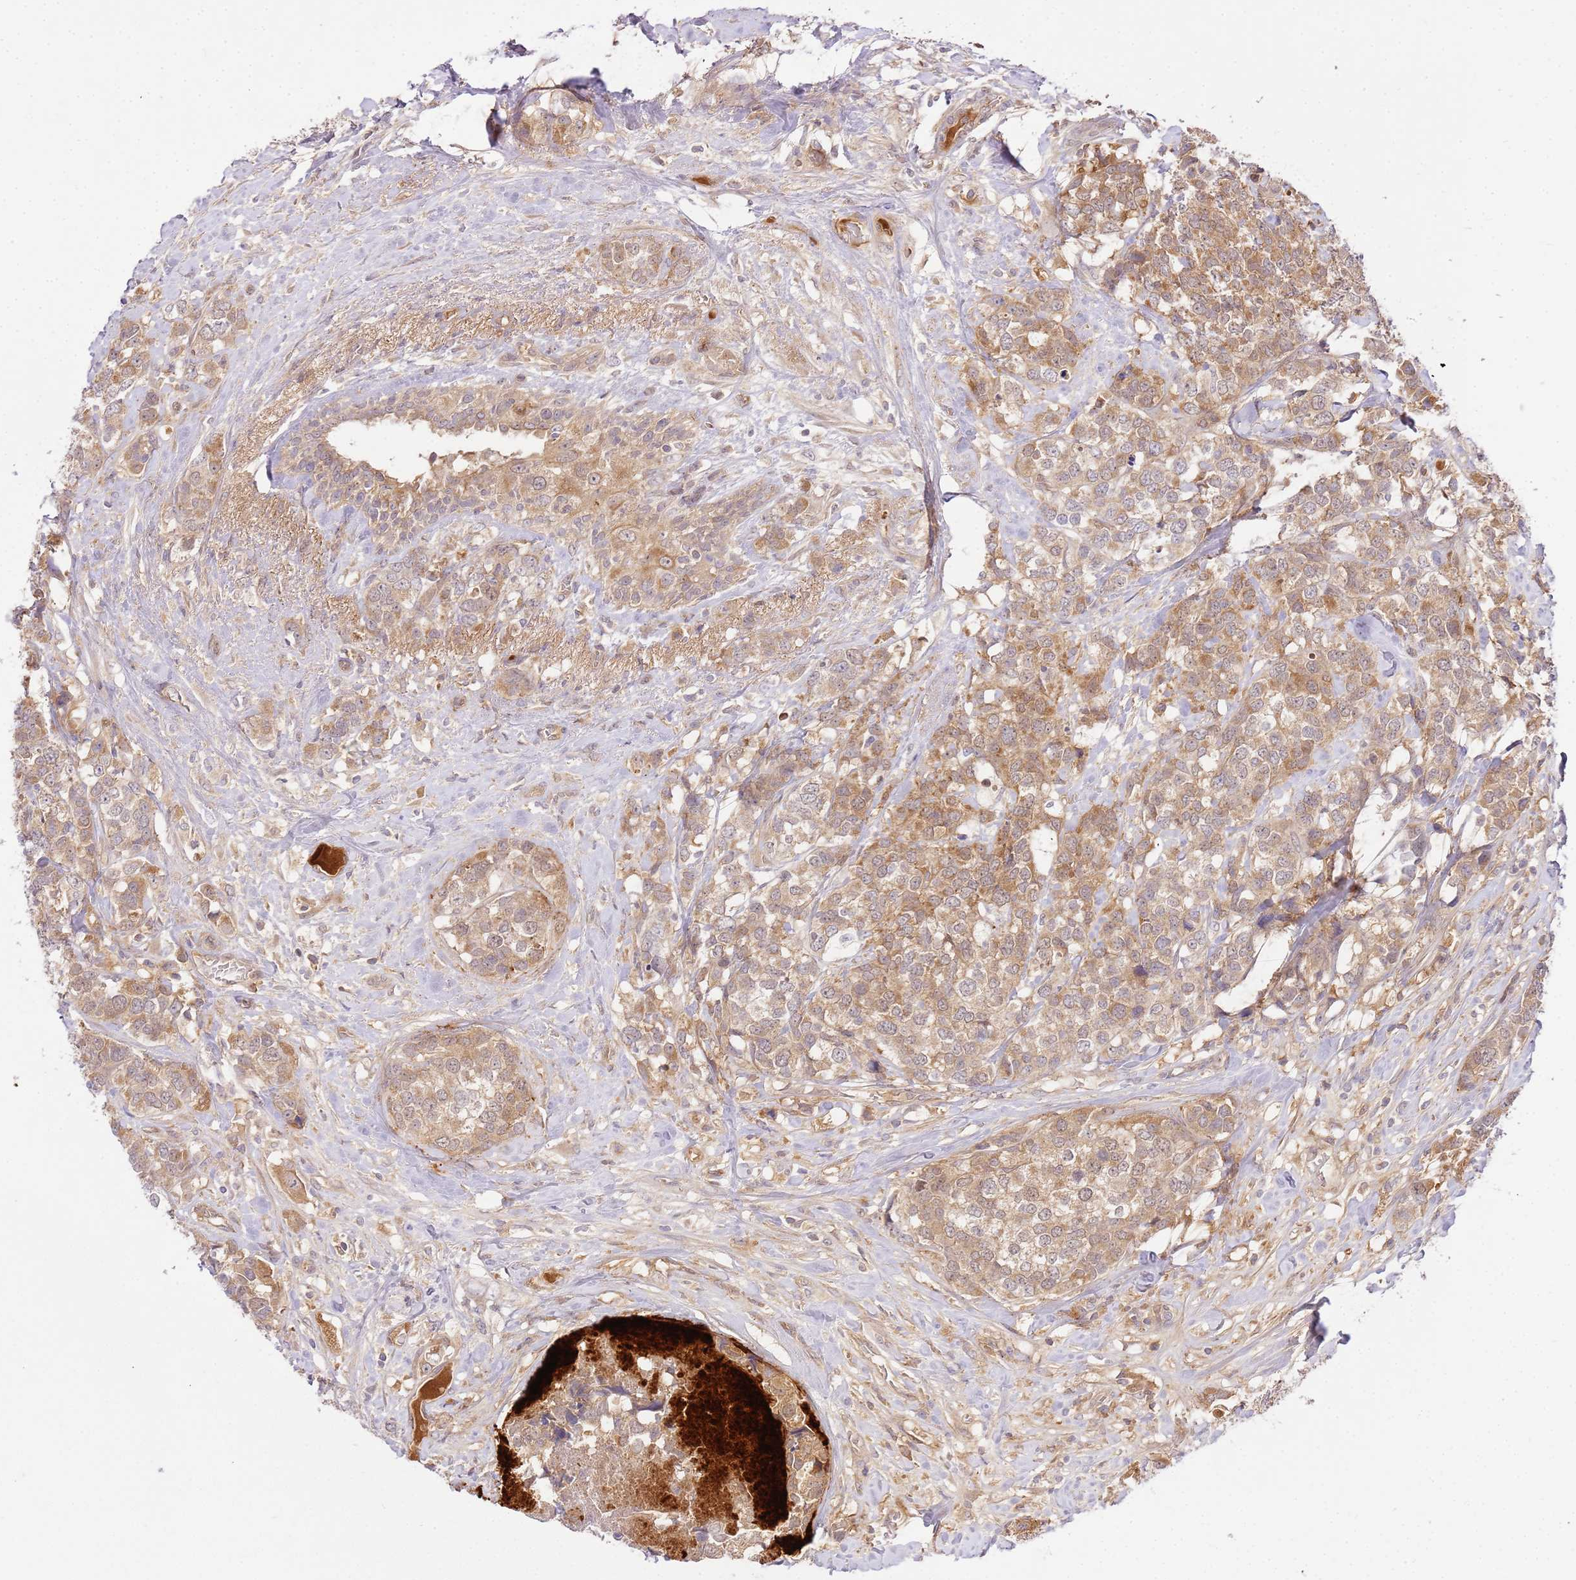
{"staining": {"intensity": "moderate", "quantity": ">75%", "location": "cytoplasmic/membranous"}, "tissue": "breast cancer", "cell_type": "Tumor cells", "image_type": "cancer", "snomed": [{"axis": "morphology", "description": "Lobular carcinoma"}, {"axis": "topography", "description": "Breast"}], "caption": "DAB (3,3'-diaminobenzidine) immunohistochemical staining of human breast cancer shows moderate cytoplasmic/membranous protein expression in approximately >75% of tumor cells. (brown staining indicates protein expression, while blue staining denotes nuclei).", "gene": "C8G", "patient": {"sex": "female", "age": 59}}